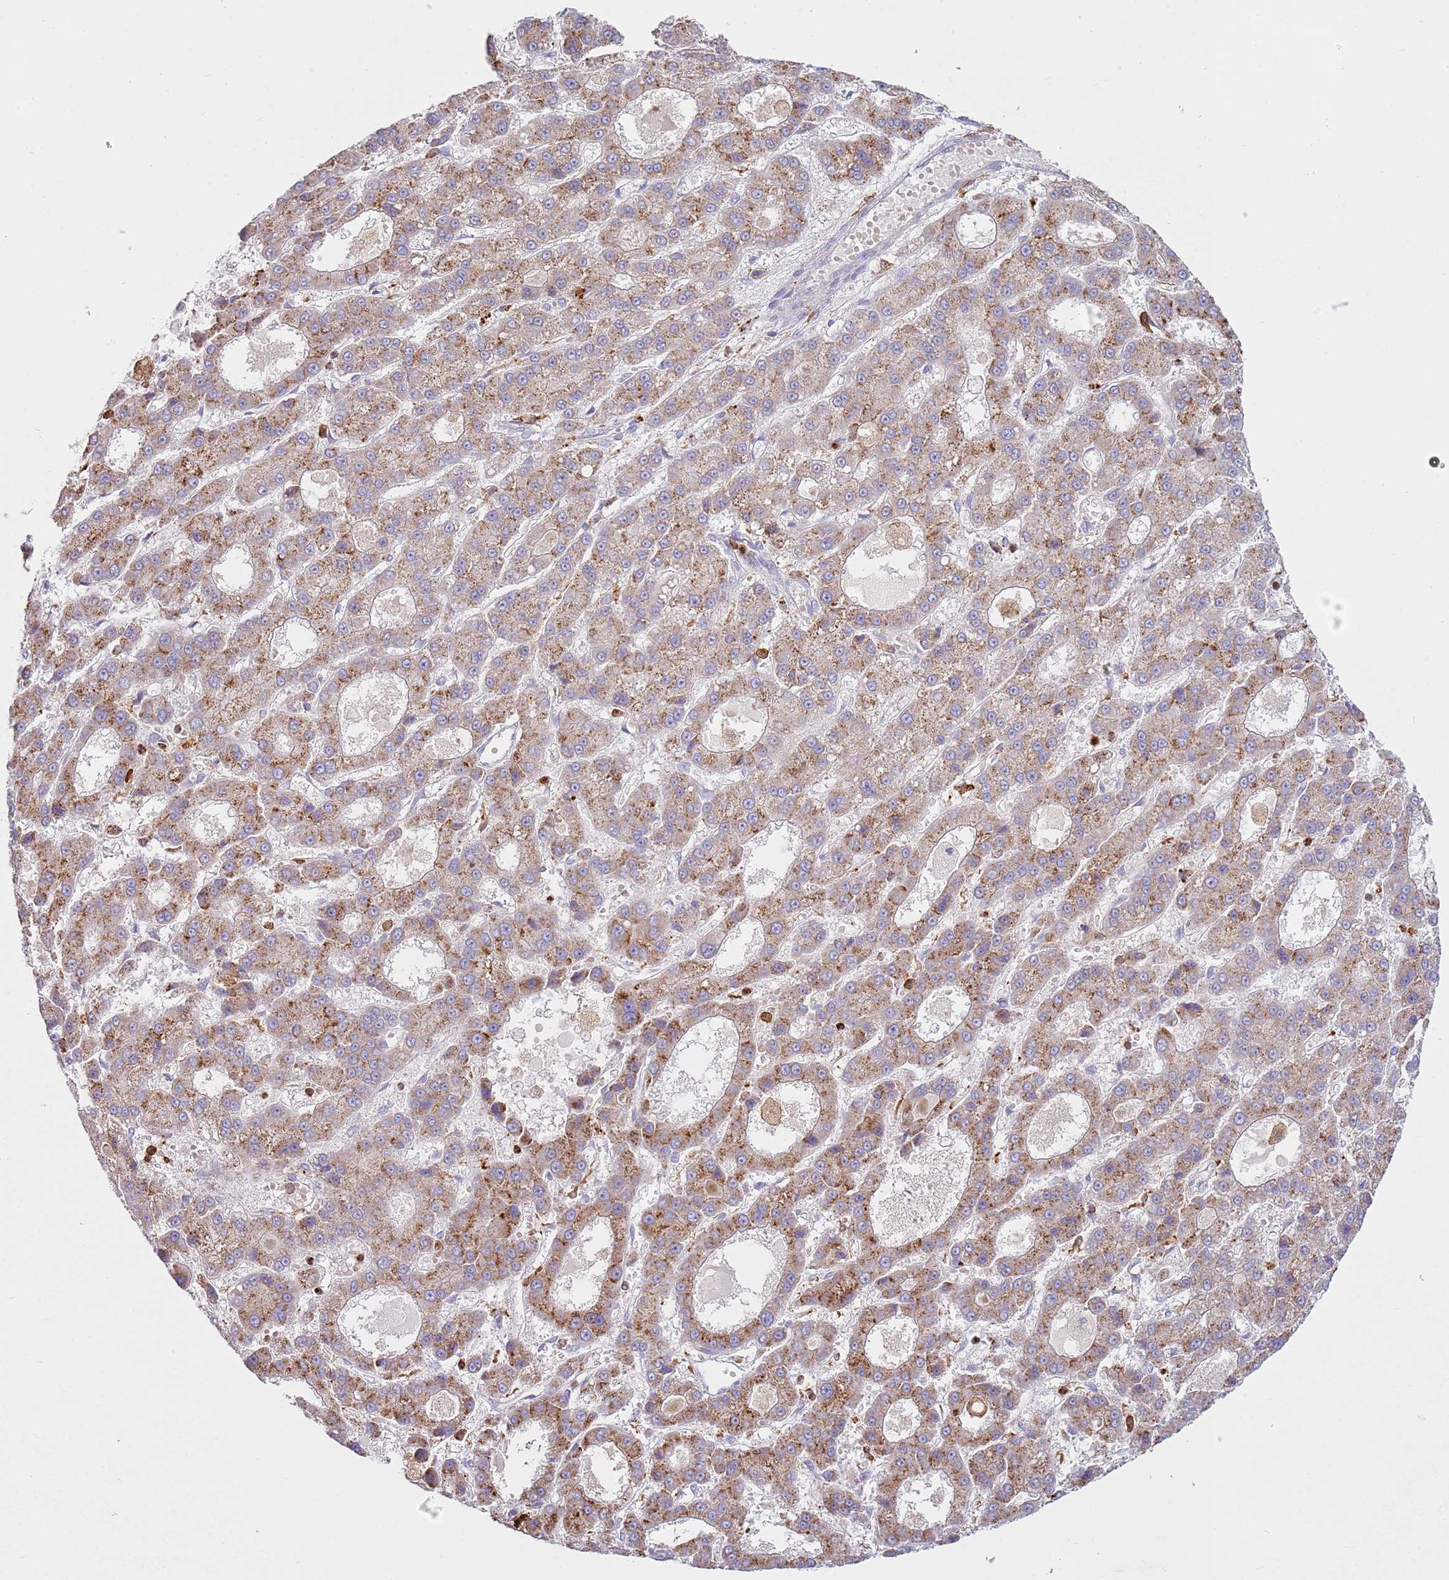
{"staining": {"intensity": "moderate", "quantity": ">75%", "location": "cytoplasmic/membranous"}, "tissue": "liver cancer", "cell_type": "Tumor cells", "image_type": "cancer", "snomed": [{"axis": "morphology", "description": "Carcinoma, Hepatocellular, NOS"}, {"axis": "topography", "description": "Liver"}], "caption": "Liver cancer (hepatocellular carcinoma) was stained to show a protein in brown. There is medium levels of moderate cytoplasmic/membranous staining in approximately >75% of tumor cells.", "gene": "TTPAL", "patient": {"sex": "male", "age": 70}}